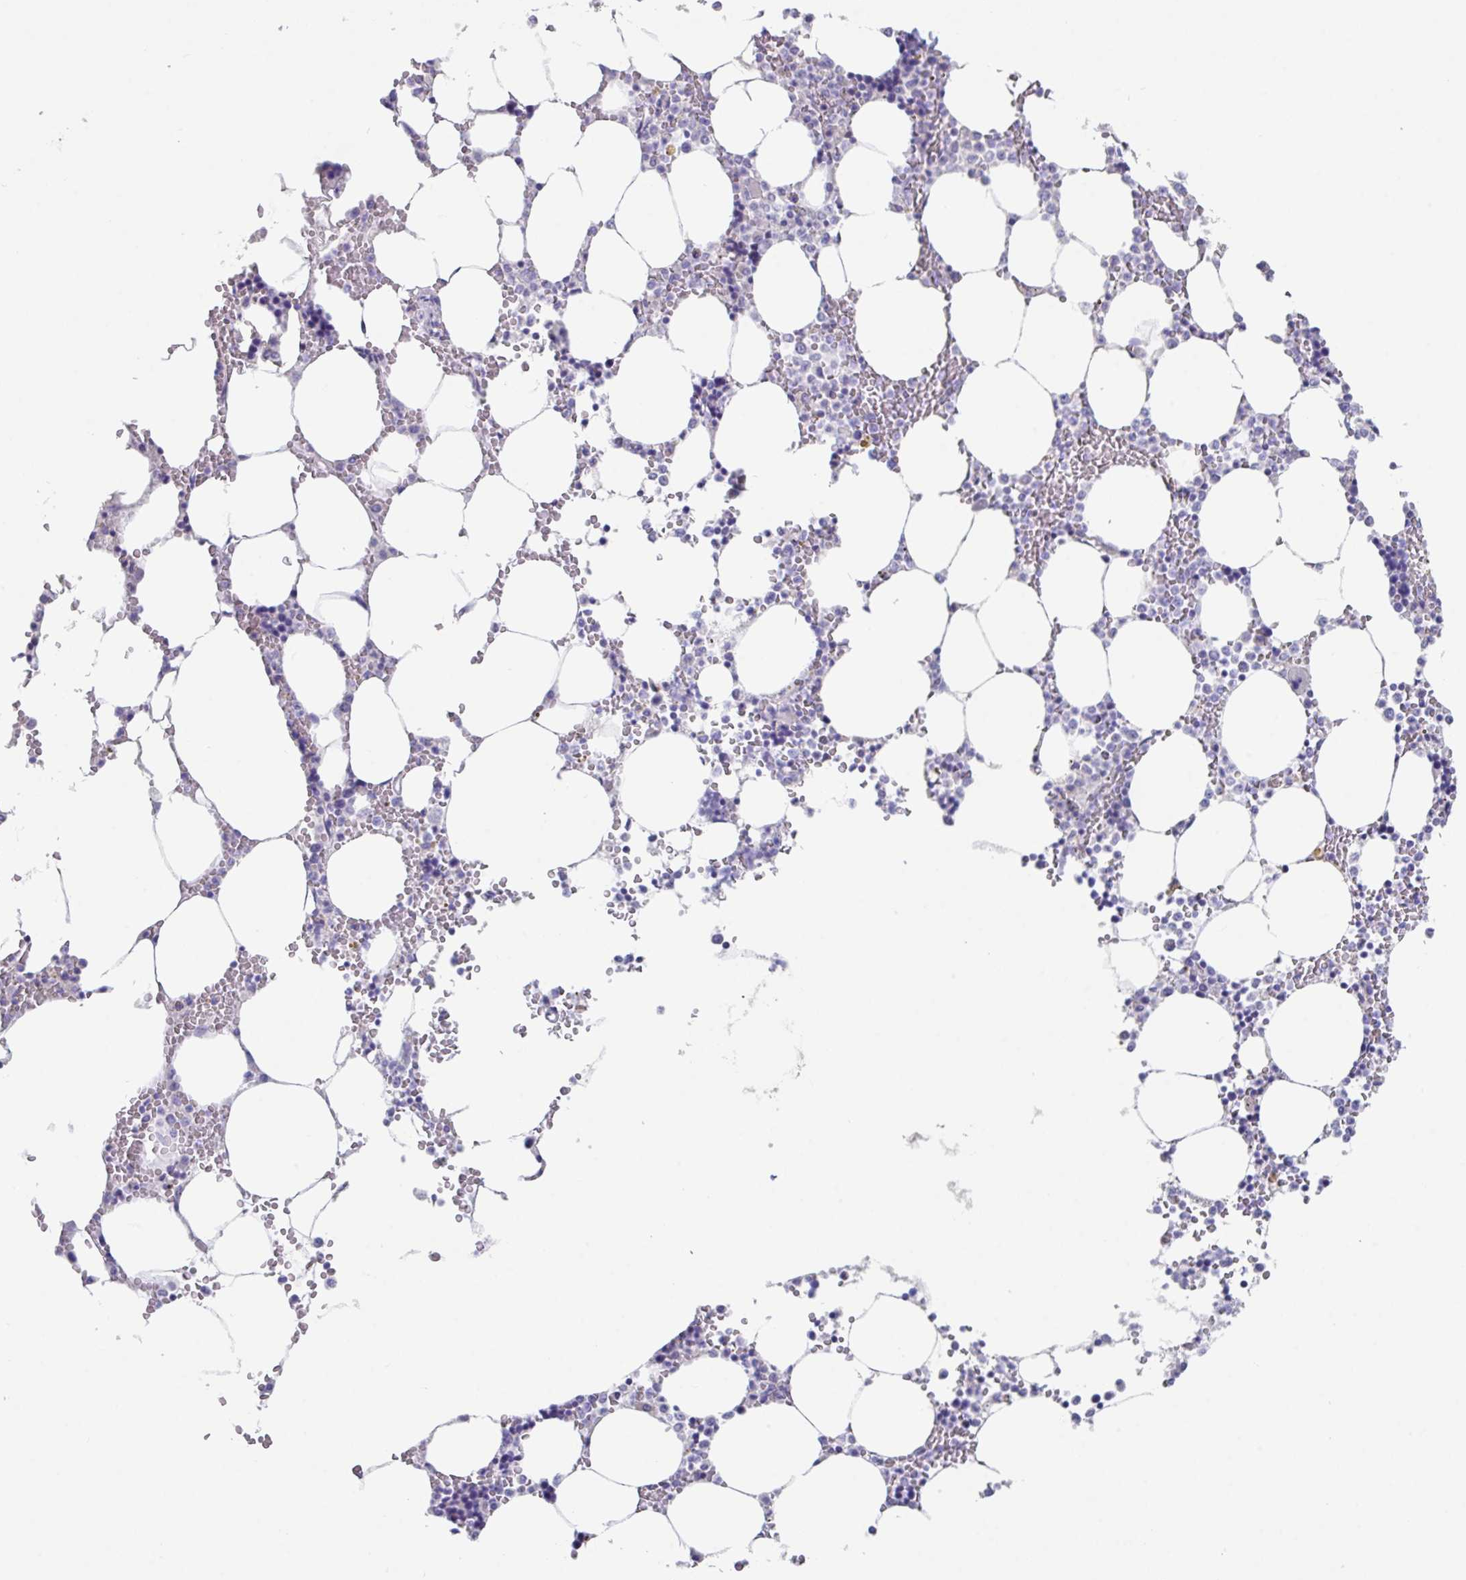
{"staining": {"intensity": "negative", "quantity": "none", "location": "none"}, "tissue": "bone marrow", "cell_type": "Hematopoietic cells", "image_type": "normal", "snomed": [{"axis": "morphology", "description": "Normal tissue, NOS"}, {"axis": "topography", "description": "Bone marrow"}], "caption": "DAB (3,3'-diaminobenzidine) immunohistochemical staining of normal bone marrow demonstrates no significant positivity in hematopoietic cells.", "gene": "SLC44A4", "patient": {"sex": "male", "age": 64}}